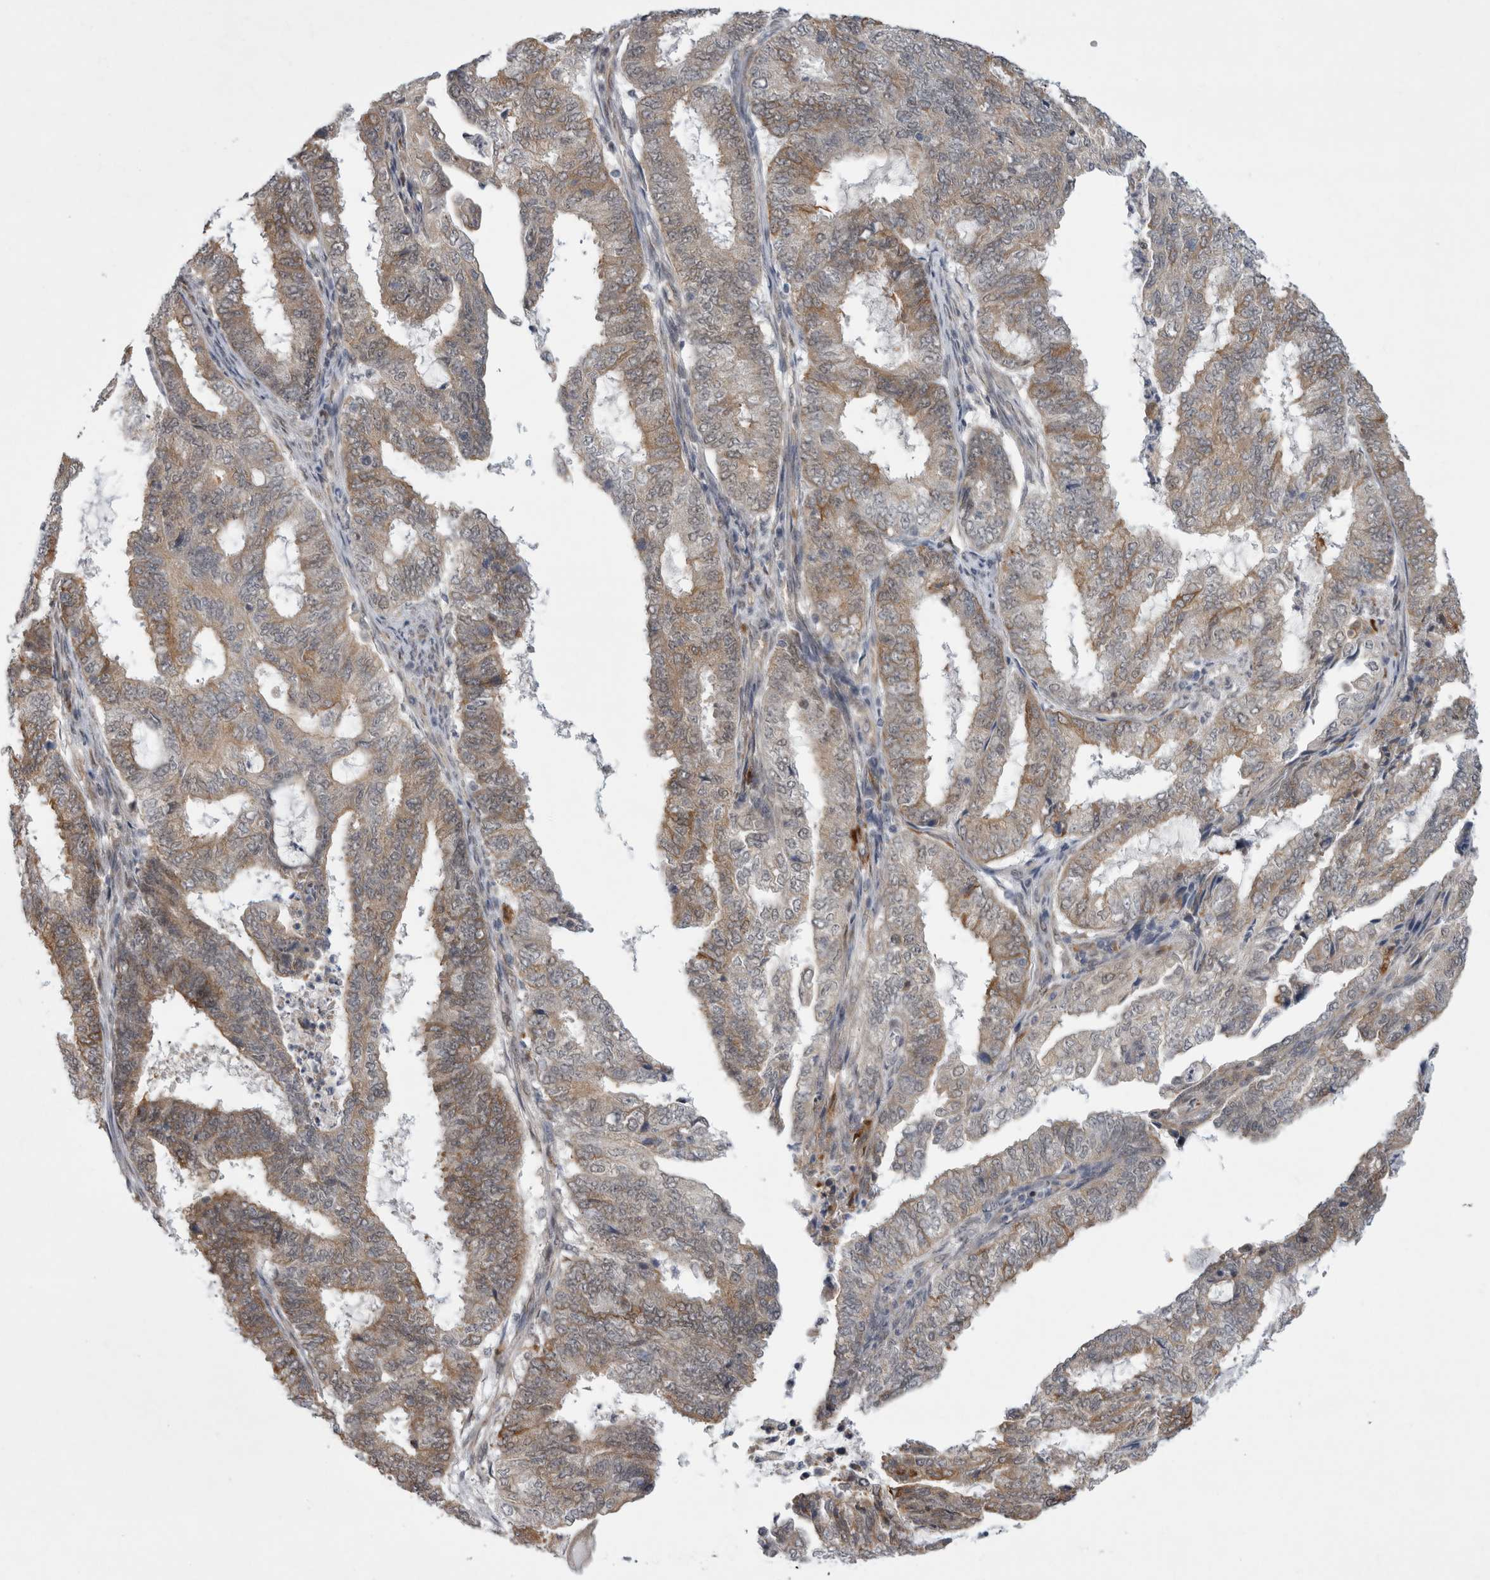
{"staining": {"intensity": "weak", "quantity": ">75%", "location": "cytoplasmic/membranous"}, "tissue": "endometrial cancer", "cell_type": "Tumor cells", "image_type": "cancer", "snomed": [{"axis": "morphology", "description": "Adenocarcinoma, NOS"}, {"axis": "topography", "description": "Endometrium"}], "caption": "High-magnification brightfield microscopy of endometrial cancer stained with DAB (brown) and counterstained with hematoxylin (blue). tumor cells exhibit weak cytoplasmic/membranous staining is present in about>75% of cells. The protein of interest is stained brown, and the nuclei are stained in blue (DAB (3,3'-diaminobenzidine) IHC with brightfield microscopy, high magnification).", "gene": "PARP11", "patient": {"sex": "female", "age": 51}}